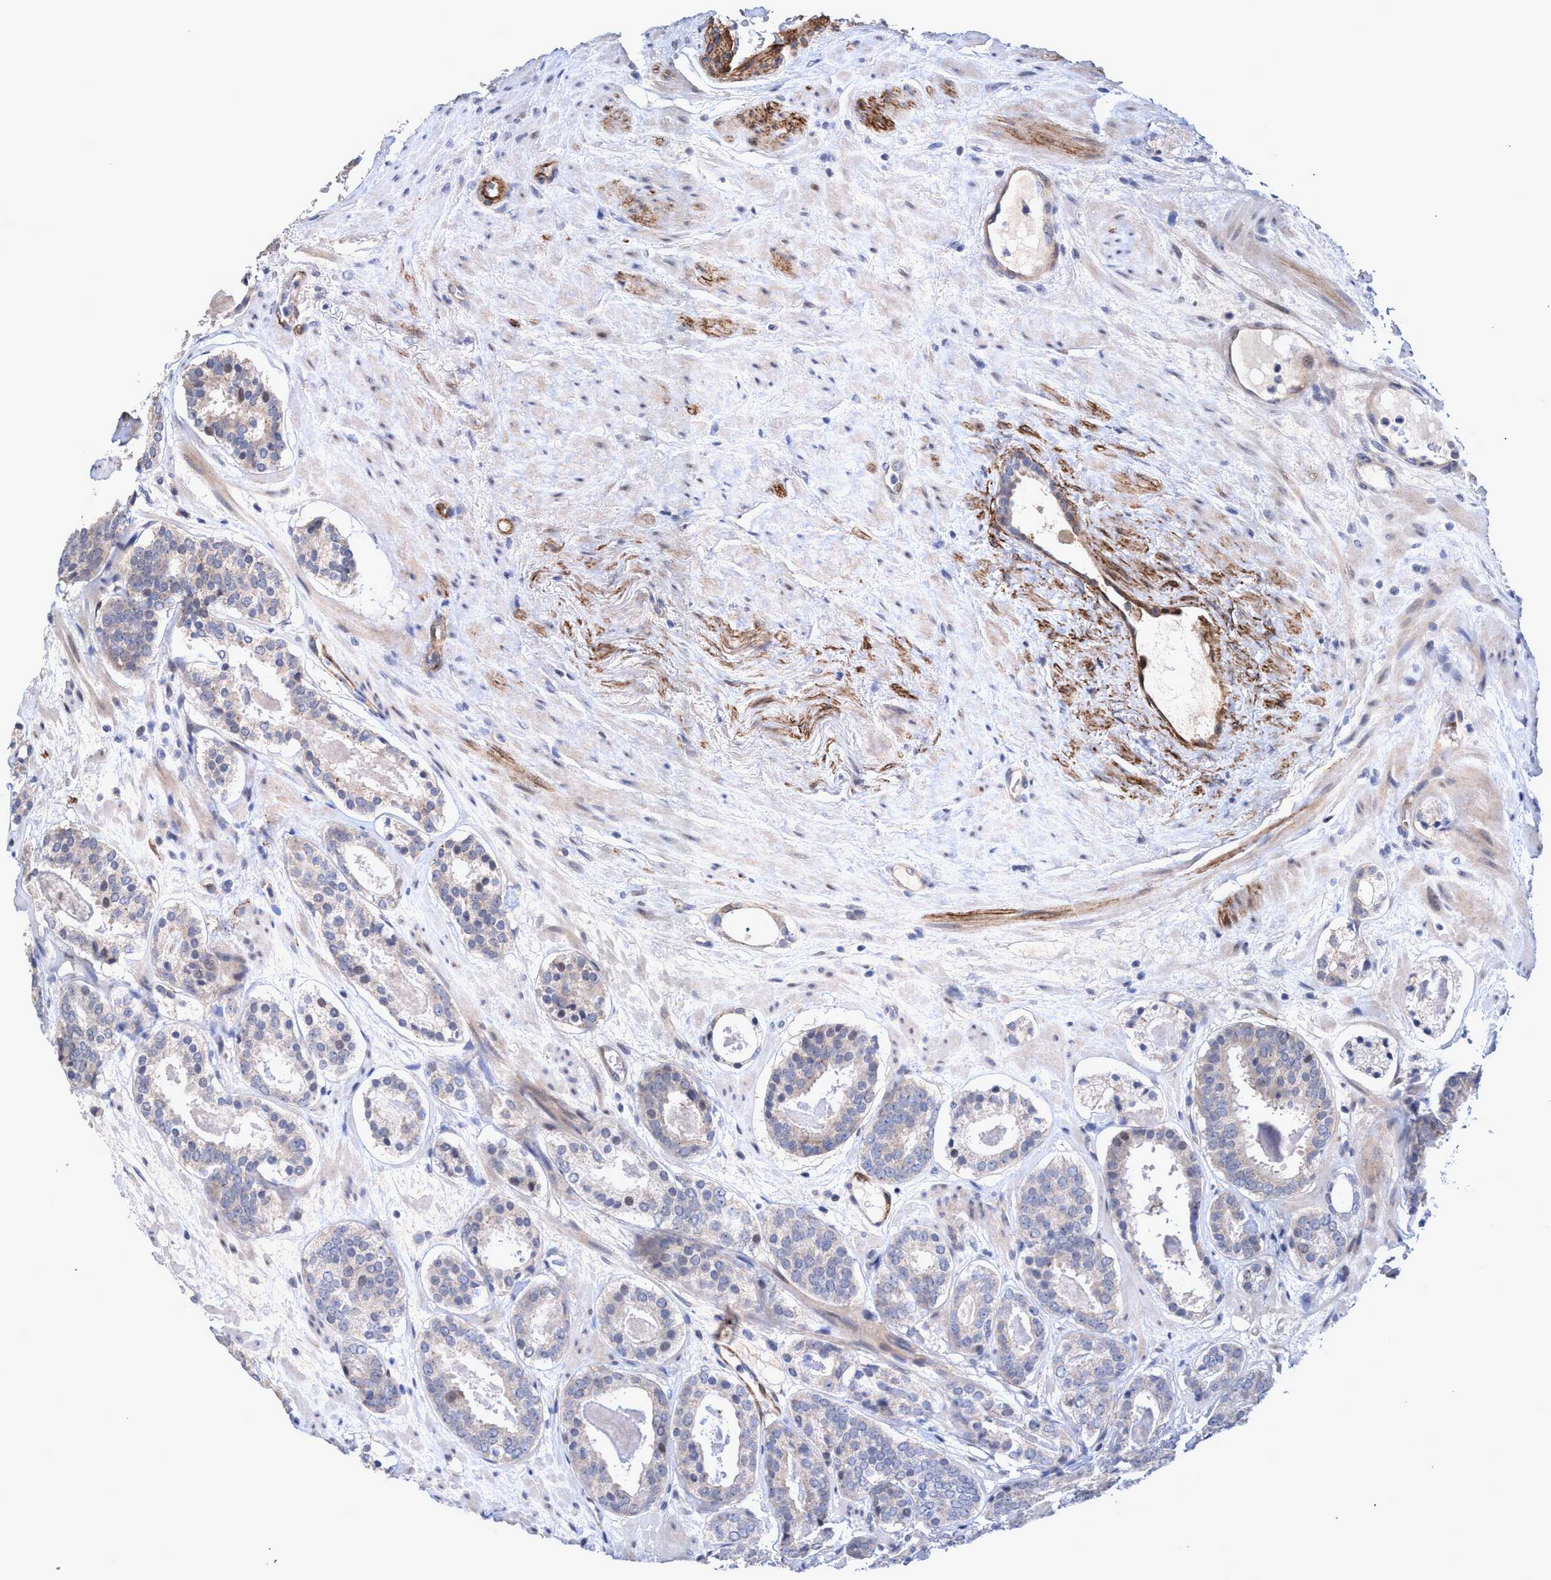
{"staining": {"intensity": "negative", "quantity": "none", "location": "none"}, "tissue": "prostate cancer", "cell_type": "Tumor cells", "image_type": "cancer", "snomed": [{"axis": "morphology", "description": "Adenocarcinoma, Low grade"}, {"axis": "topography", "description": "Prostate"}], "caption": "Image shows no significant protein expression in tumor cells of low-grade adenocarcinoma (prostate).", "gene": "ZNF750", "patient": {"sex": "male", "age": 69}}